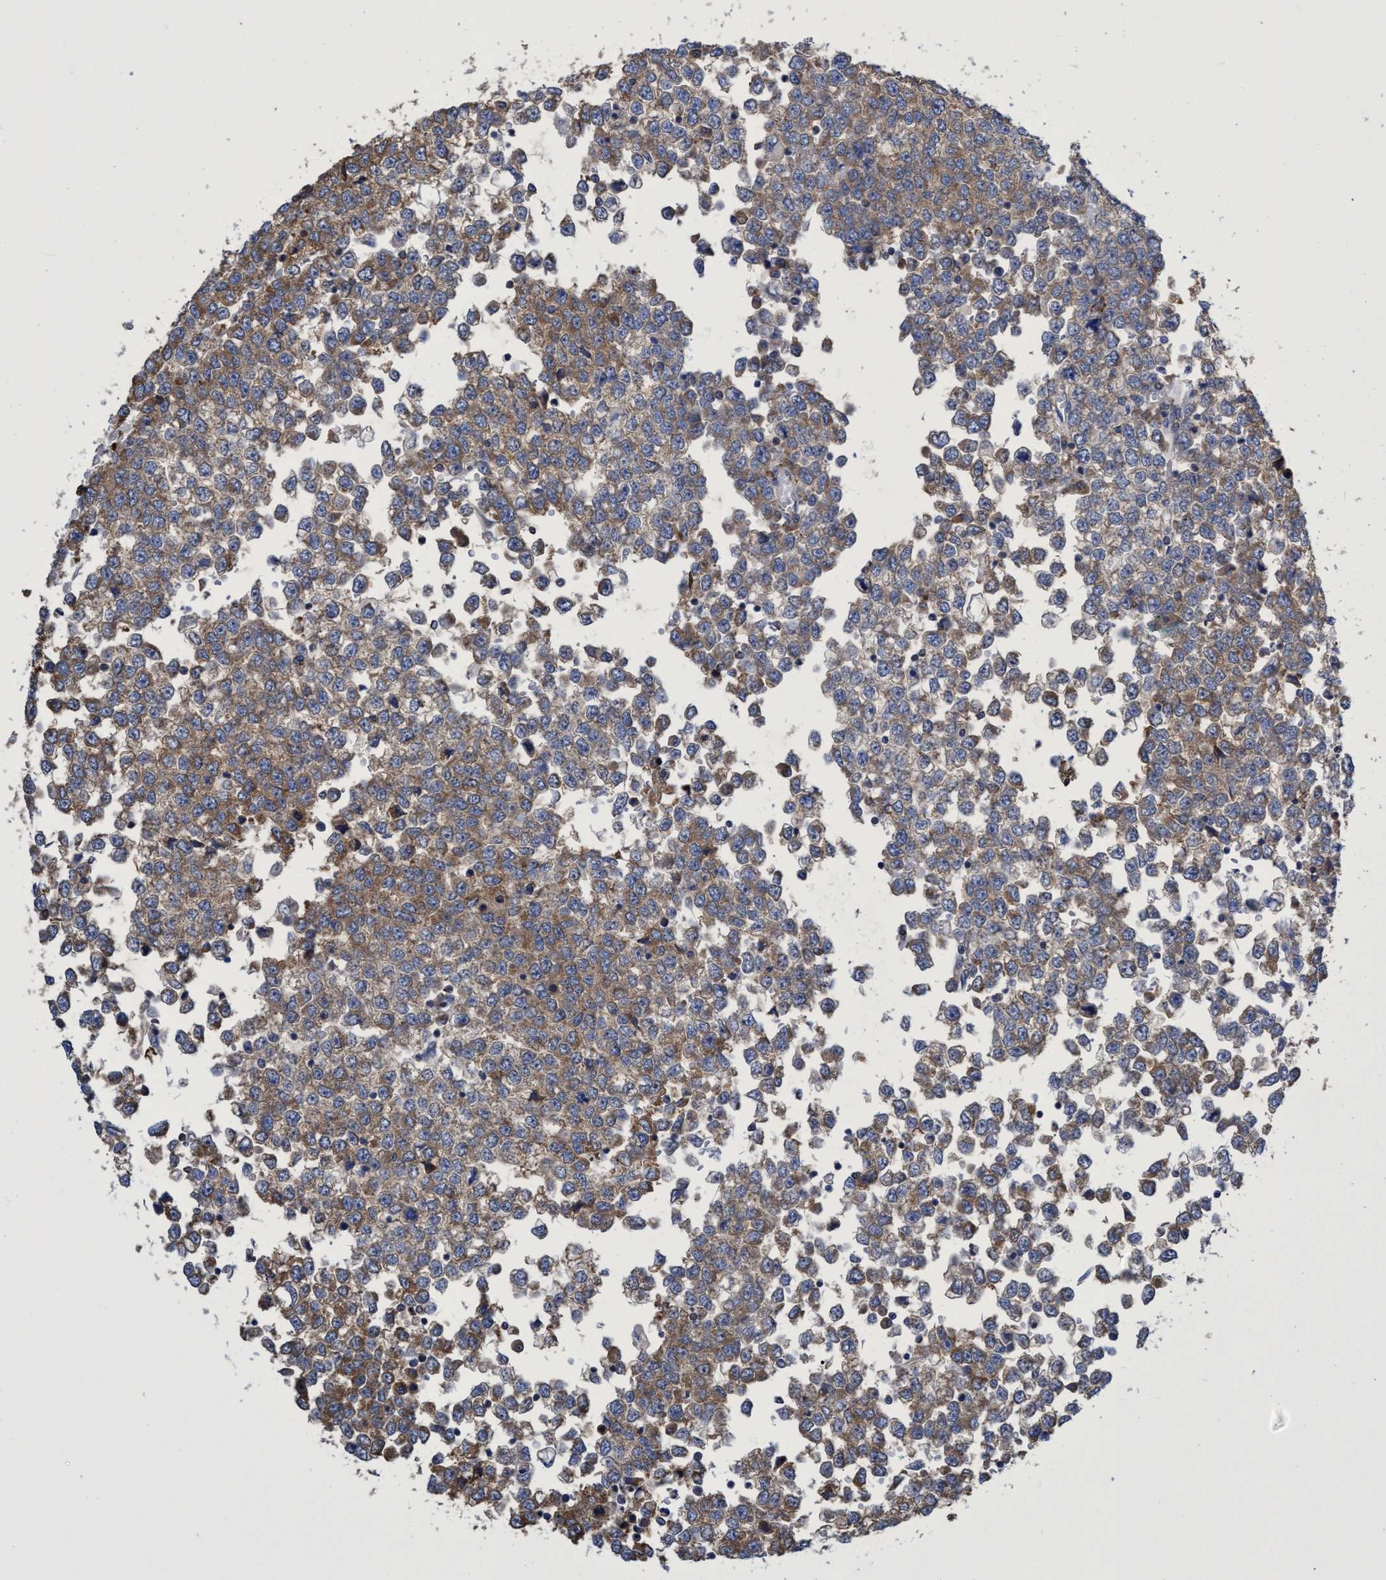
{"staining": {"intensity": "moderate", "quantity": ">75%", "location": "cytoplasmic/membranous"}, "tissue": "testis cancer", "cell_type": "Tumor cells", "image_type": "cancer", "snomed": [{"axis": "morphology", "description": "Seminoma, NOS"}, {"axis": "topography", "description": "Testis"}], "caption": "Immunohistochemical staining of testis cancer shows moderate cytoplasmic/membranous protein positivity in about >75% of tumor cells.", "gene": "CRYZ", "patient": {"sex": "male", "age": 65}}